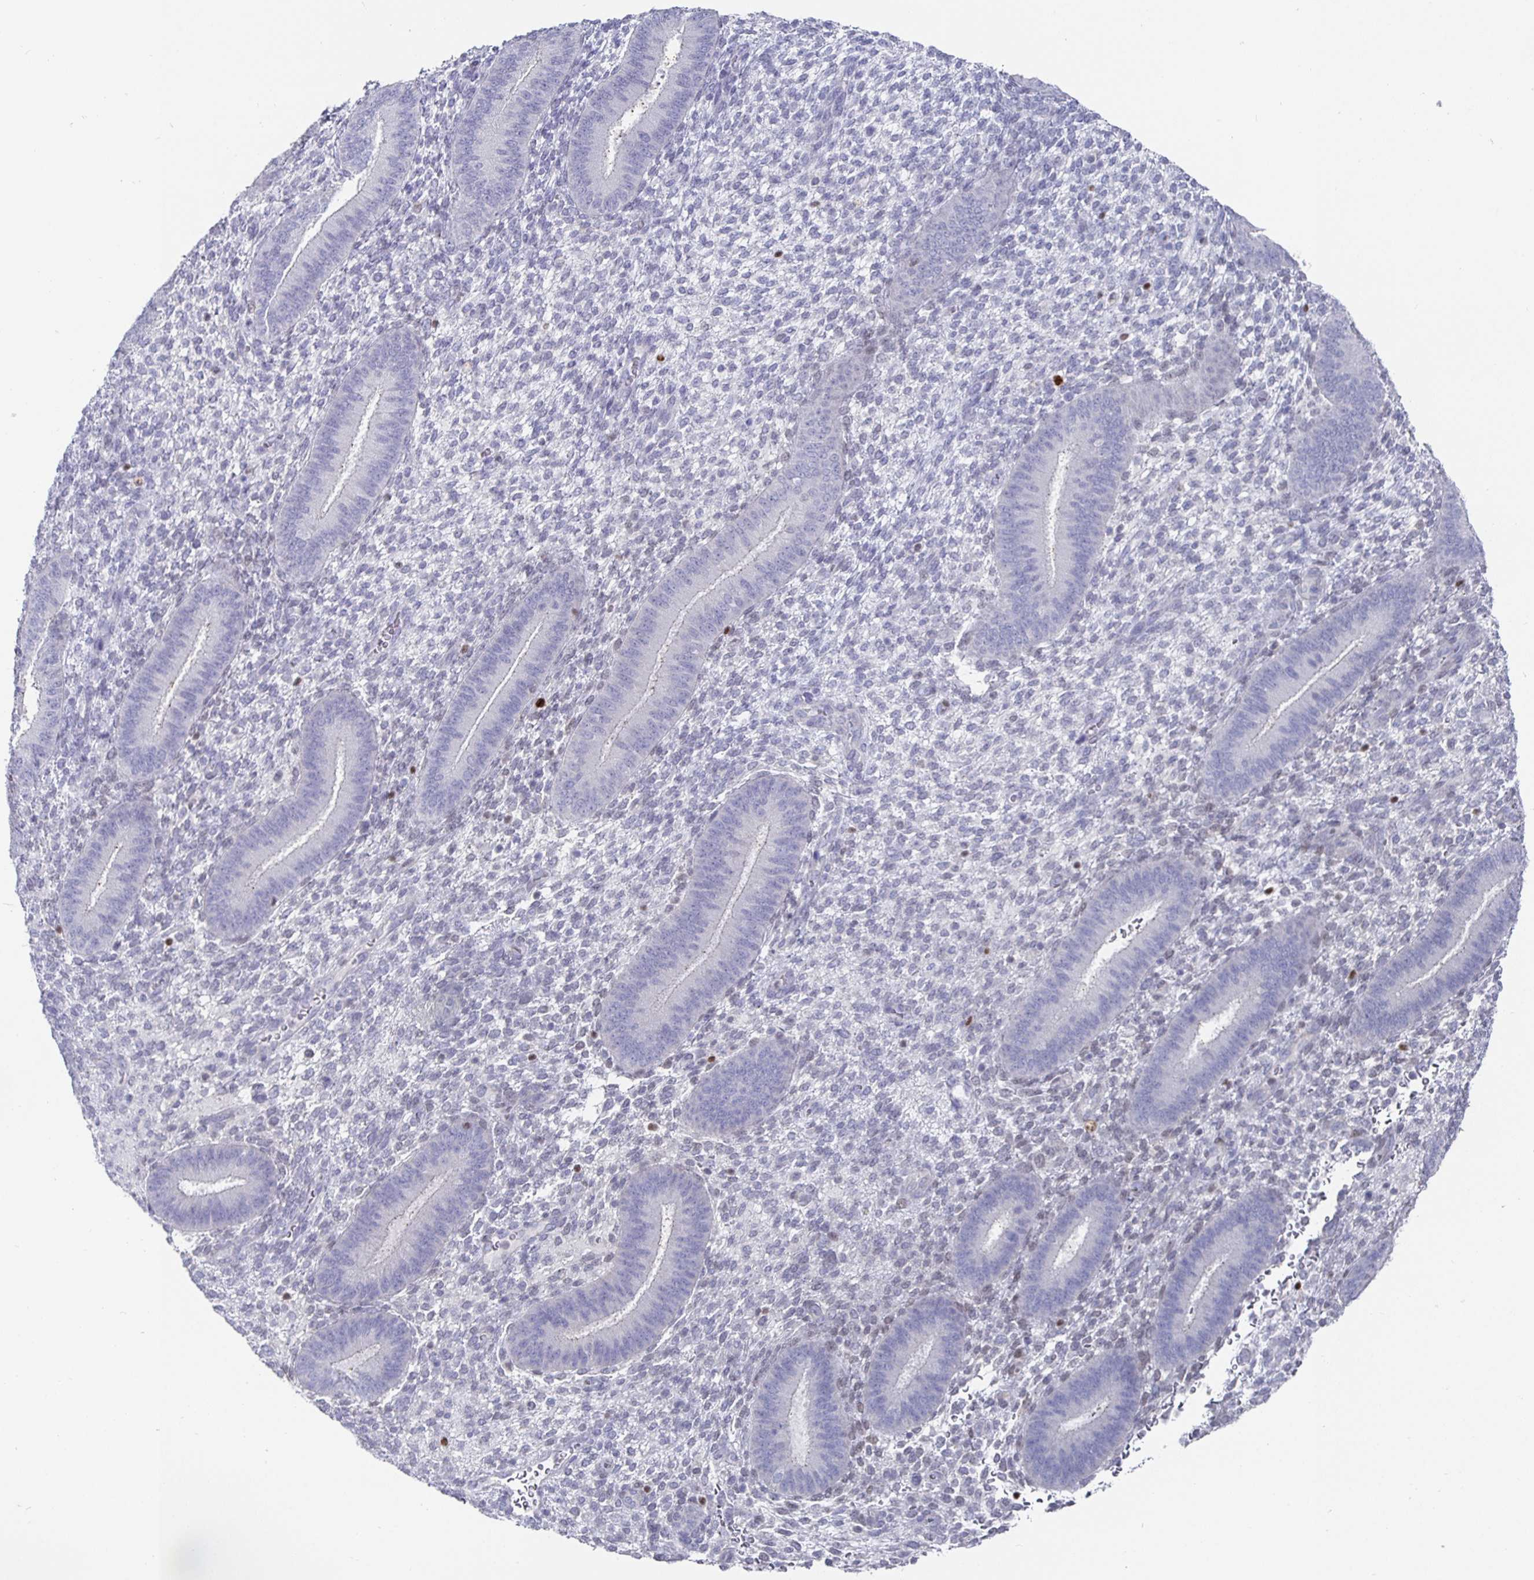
{"staining": {"intensity": "negative", "quantity": "none", "location": "none"}, "tissue": "endometrium", "cell_type": "Cells in endometrial stroma", "image_type": "normal", "snomed": [{"axis": "morphology", "description": "Normal tissue, NOS"}, {"axis": "topography", "description": "Endometrium"}], "caption": "This is an immunohistochemistry (IHC) photomicrograph of unremarkable endometrium. There is no staining in cells in endometrial stroma.", "gene": "RUNX2", "patient": {"sex": "female", "age": 39}}